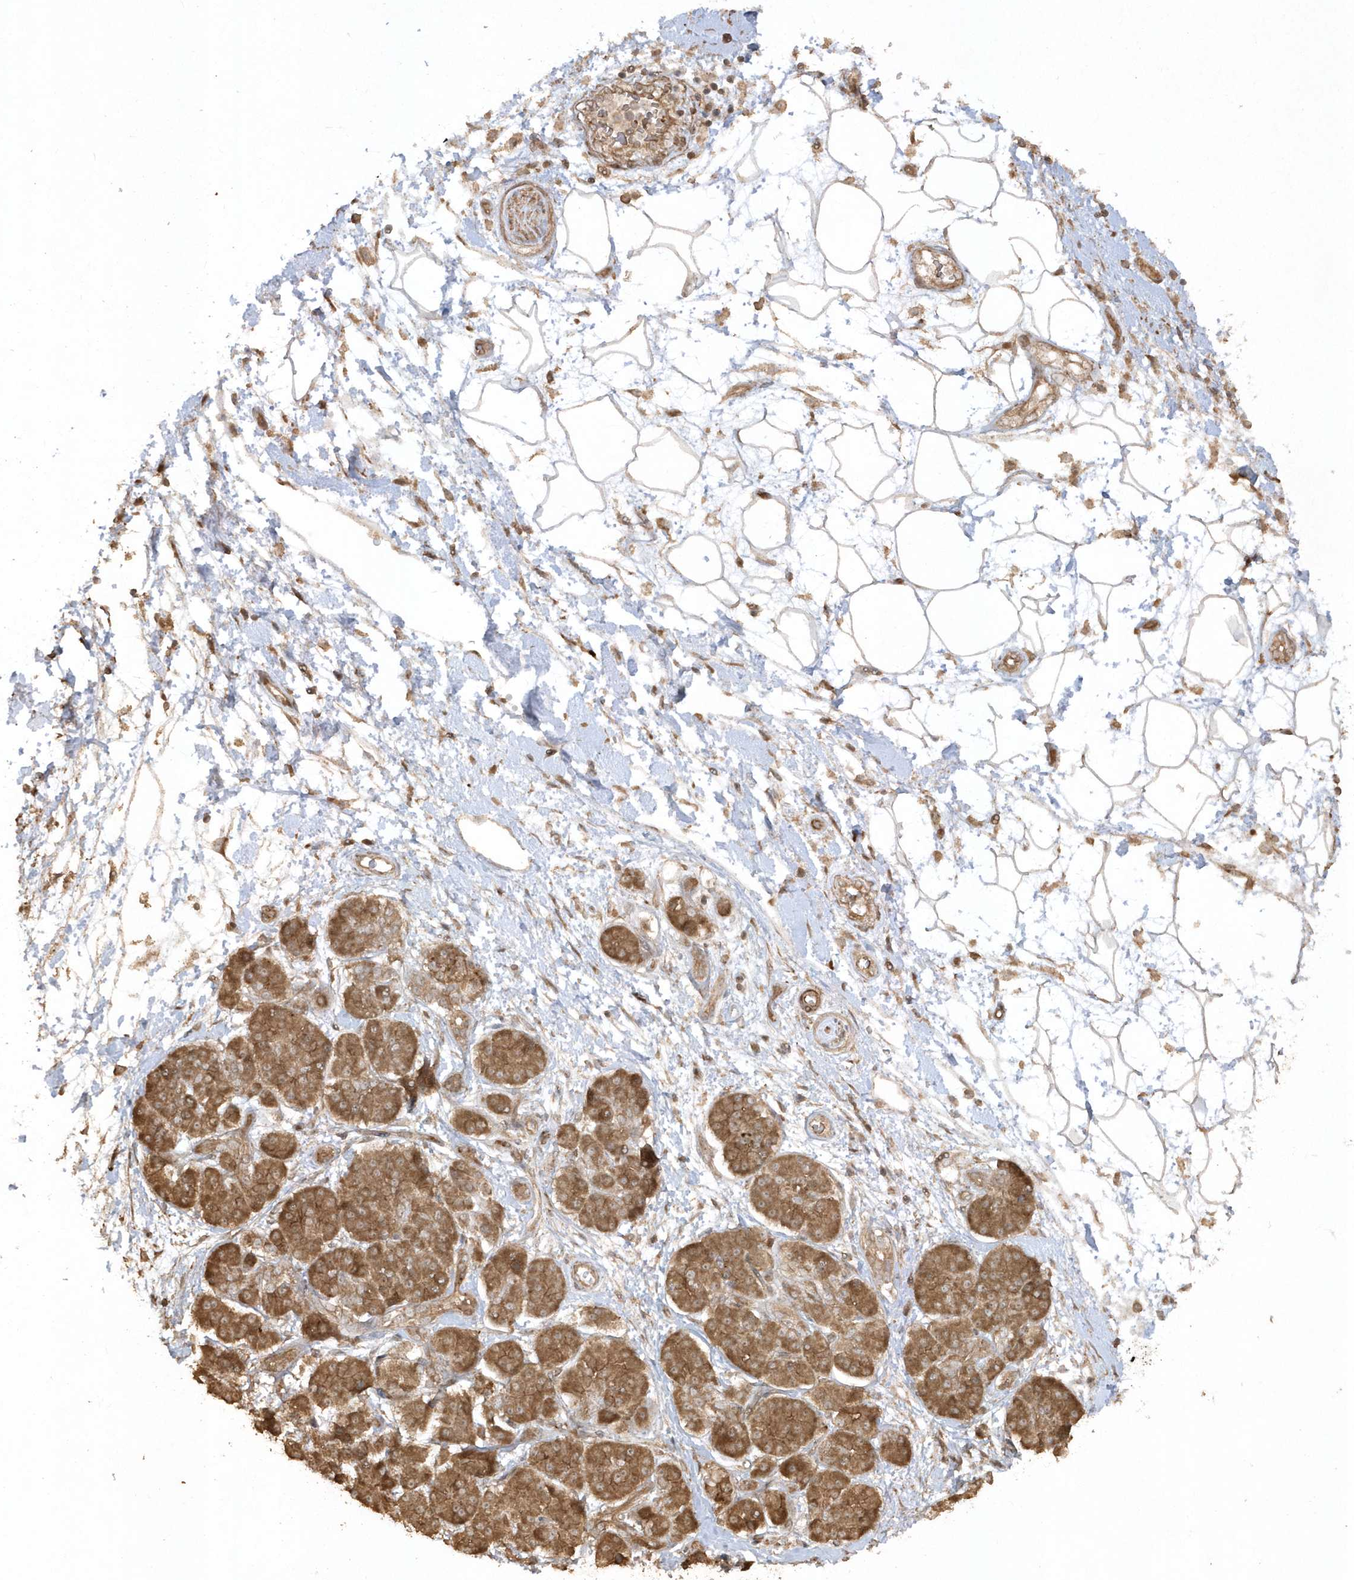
{"staining": {"intensity": "moderate", "quantity": ">75%", "location": "cytoplasmic/membranous"}, "tissue": "pancreatic cancer", "cell_type": "Tumor cells", "image_type": "cancer", "snomed": [{"axis": "morphology", "description": "Adenocarcinoma, NOS"}, {"axis": "topography", "description": "Pancreas"}], "caption": "Immunohistochemistry (DAB (3,3'-diaminobenzidine)) staining of human pancreatic cancer displays moderate cytoplasmic/membranous protein staining in approximately >75% of tumor cells.", "gene": "AVPI1", "patient": {"sex": "female", "age": 73}}